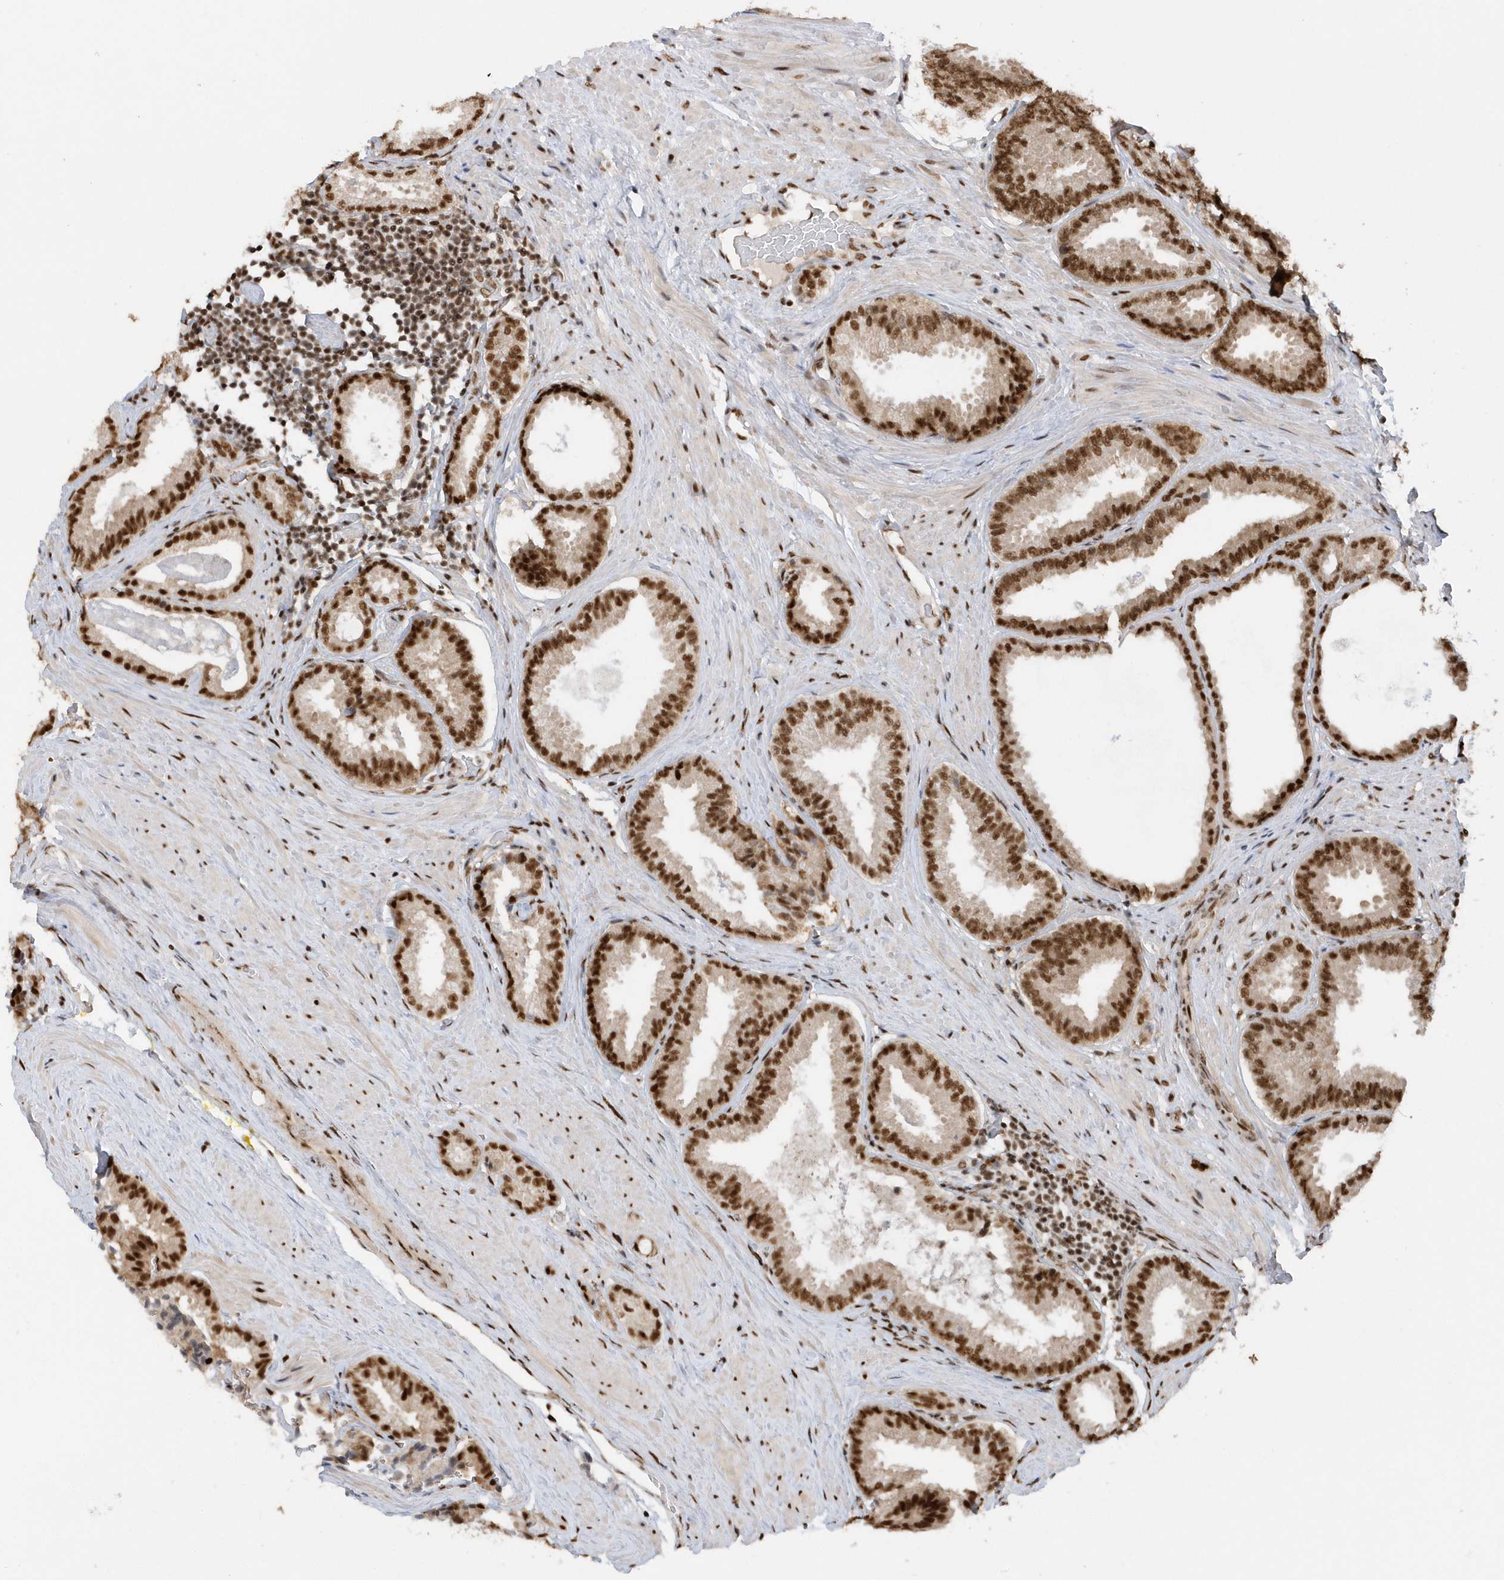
{"staining": {"intensity": "strong", "quantity": ">75%", "location": "nuclear"}, "tissue": "prostate cancer", "cell_type": "Tumor cells", "image_type": "cancer", "snomed": [{"axis": "morphology", "description": "Adenocarcinoma, Low grade"}, {"axis": "topography", "description": "Prostate"}], "caption": "Approximately >75% of tumor cells in prostate cancer show strong nuclear protein staining as visualized by brown immunohistochemical staining.", "gene": "SEPHS1", "patient": {"sex": "male", "age": 71}}